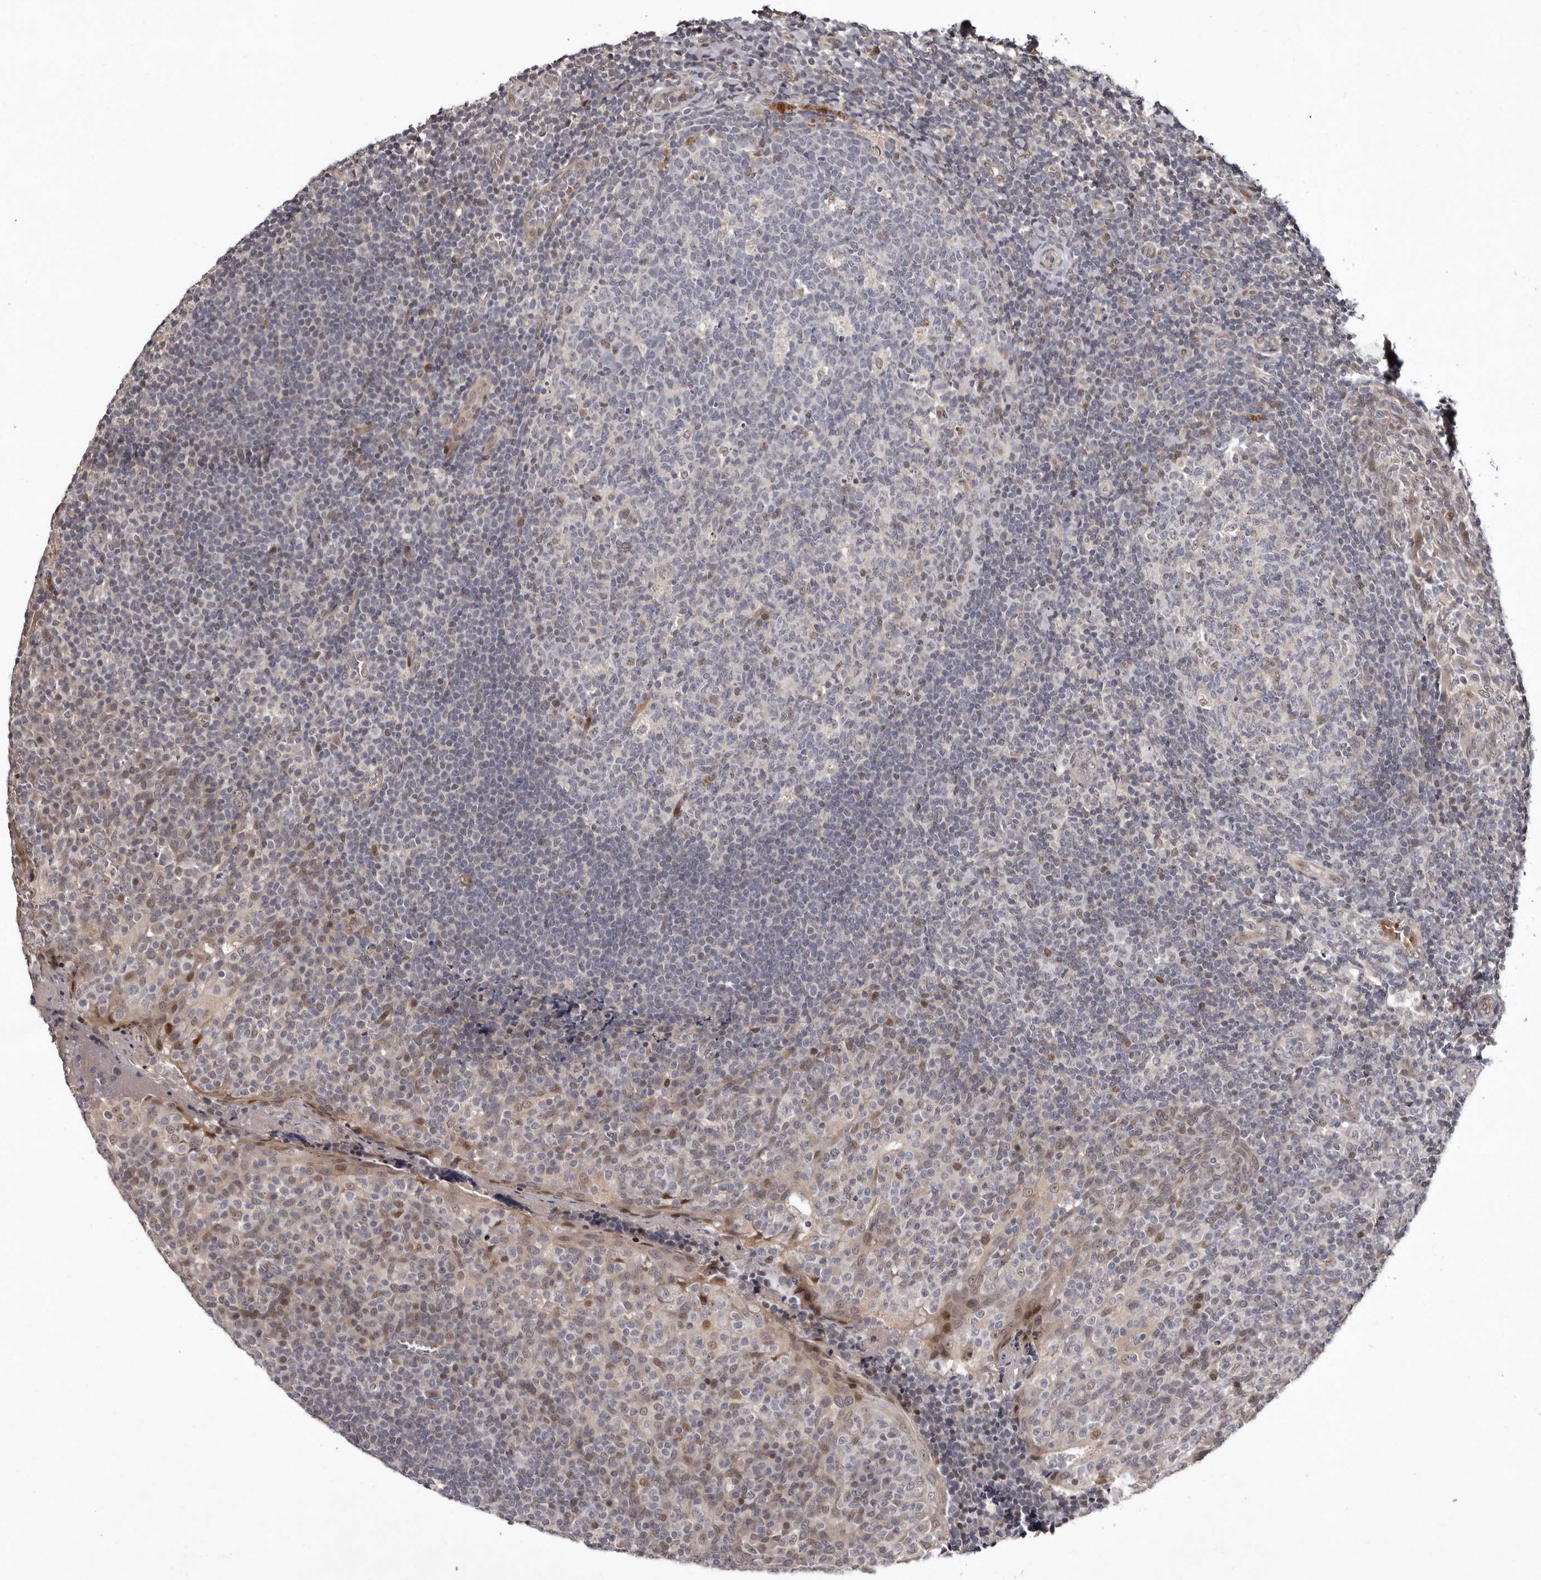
{"staining": {"intensity": "weak", "quantity": "<25%", "location": "cytoplasmic/membranous,nuclear"}, "tissue": "tonsil", "cell_type": "Germinal center cells", "image_type": "normal", "snomed": [{"axis": "morphology", "description": "Normal tissue, NOS"}, {"axis": "topography", "description": "Tonsil"}], "caption": "This histopathology image is of unremarkable tonsil stained with immunohistochemistry (IHC) to label a protein in brown with the nuclei are counter-stained blue. There is no staining in germinal center cells.", "gene": "ABL1", "patient": {"sex": "female", "age": 19}}